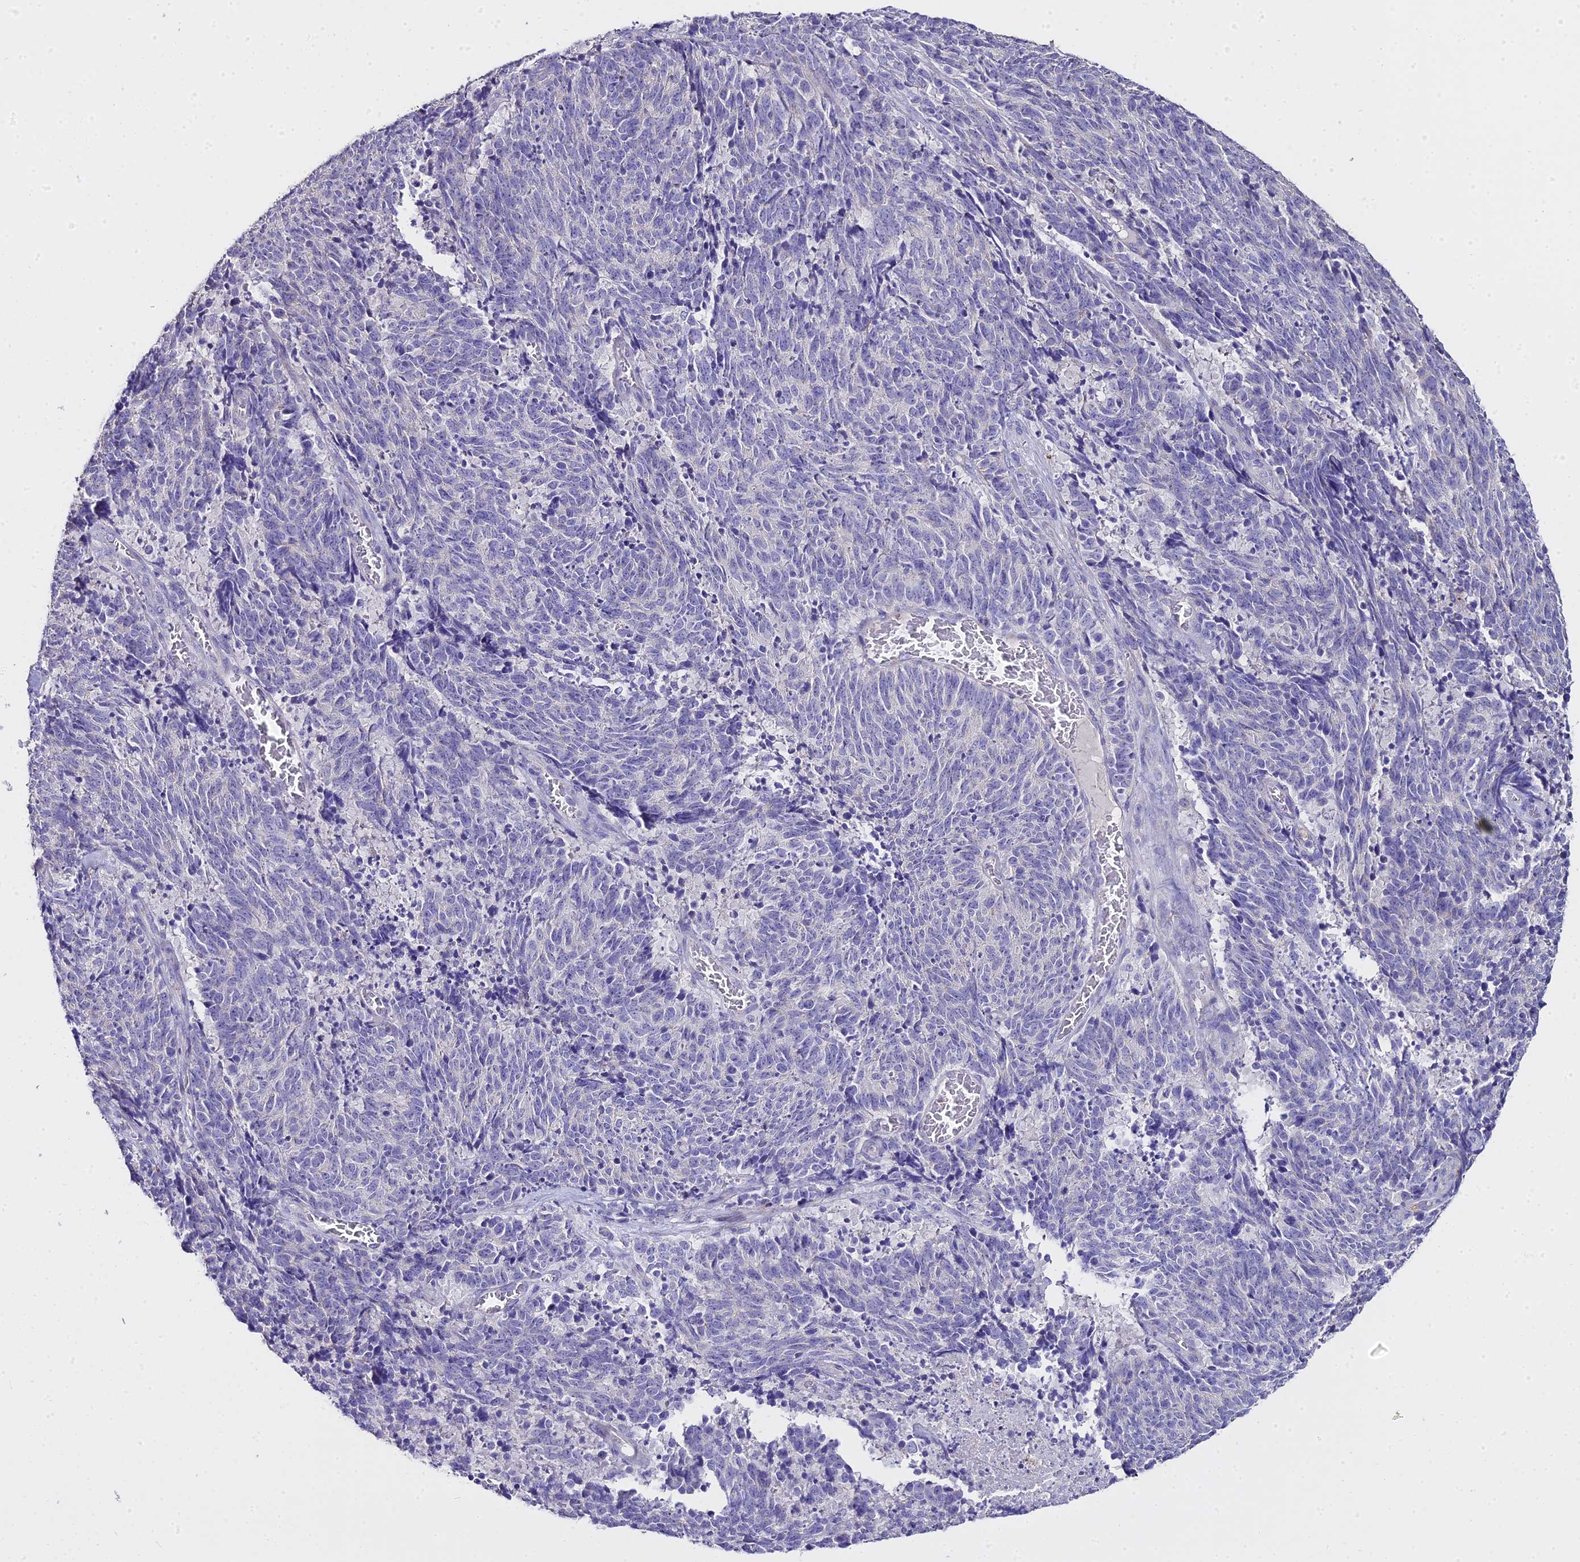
{"staining": {"intensity": "negative", "quantity": "none", "location": "none"}, "tissue": "cervical cancer", "cell_type": "Tumor cells", "image_type": "cancer", "snomed": [{"axis": "morphology", "description": "Squamous cell carcinoma, NOS"}, {"axis": "topography", "description": "Cervix"}], "caption": "Immunohistochemistry micrograph of neoplastic tissue: cervical cancer stained with DAB (3,3'-diaminobenzidine) reveals no significant protein positivity in tumor cells.", "gene": "GLYAT", "patient": {"sex": "female", "age": 29}}